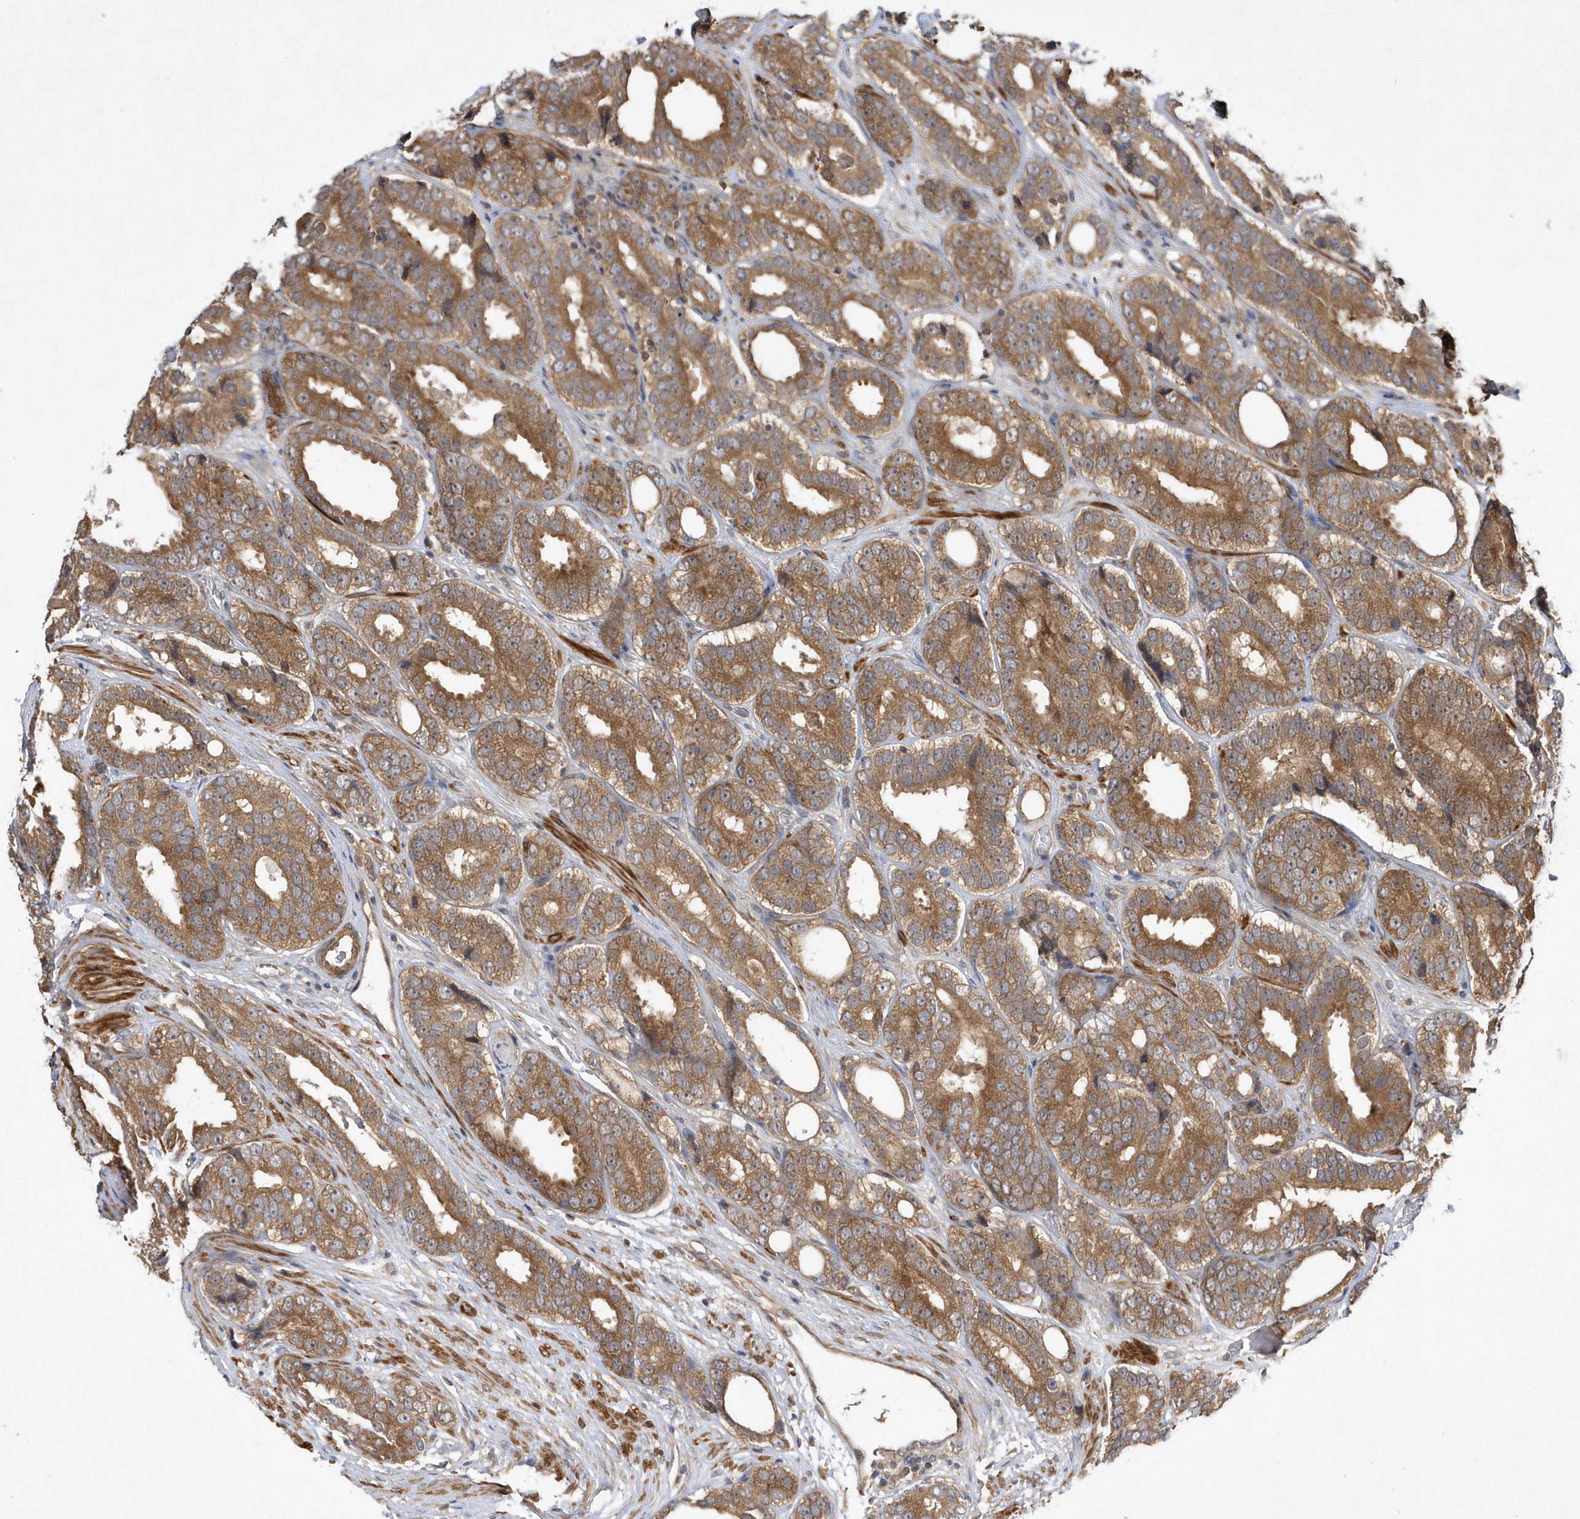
{"staining": {"intensity": "moderate", "quantity": ">75%", "location": "cytoplasmic/membranous"}, "tissue": "prostate cancer", "cell_type": "Tumor cells", "image_type": "cancer", "snomed": [{"axis": "morphology", "description": "Adenocarcinoma, High grade"}, {"axis": "topography", "description": "Prostate"}], "caption": "Immunohistochemical staining of human prostate adenocarcinoma (high-grade) reveals moderate cytoplasmic/membranous protein positivity in about >75% of tumor cells. (Stains: DAB in brown, nuclei in blue, Microscopy: brightfield microscopy at high magnification).", "gene": "GFM2", "patient": {"sex": "male", "age": 56}}